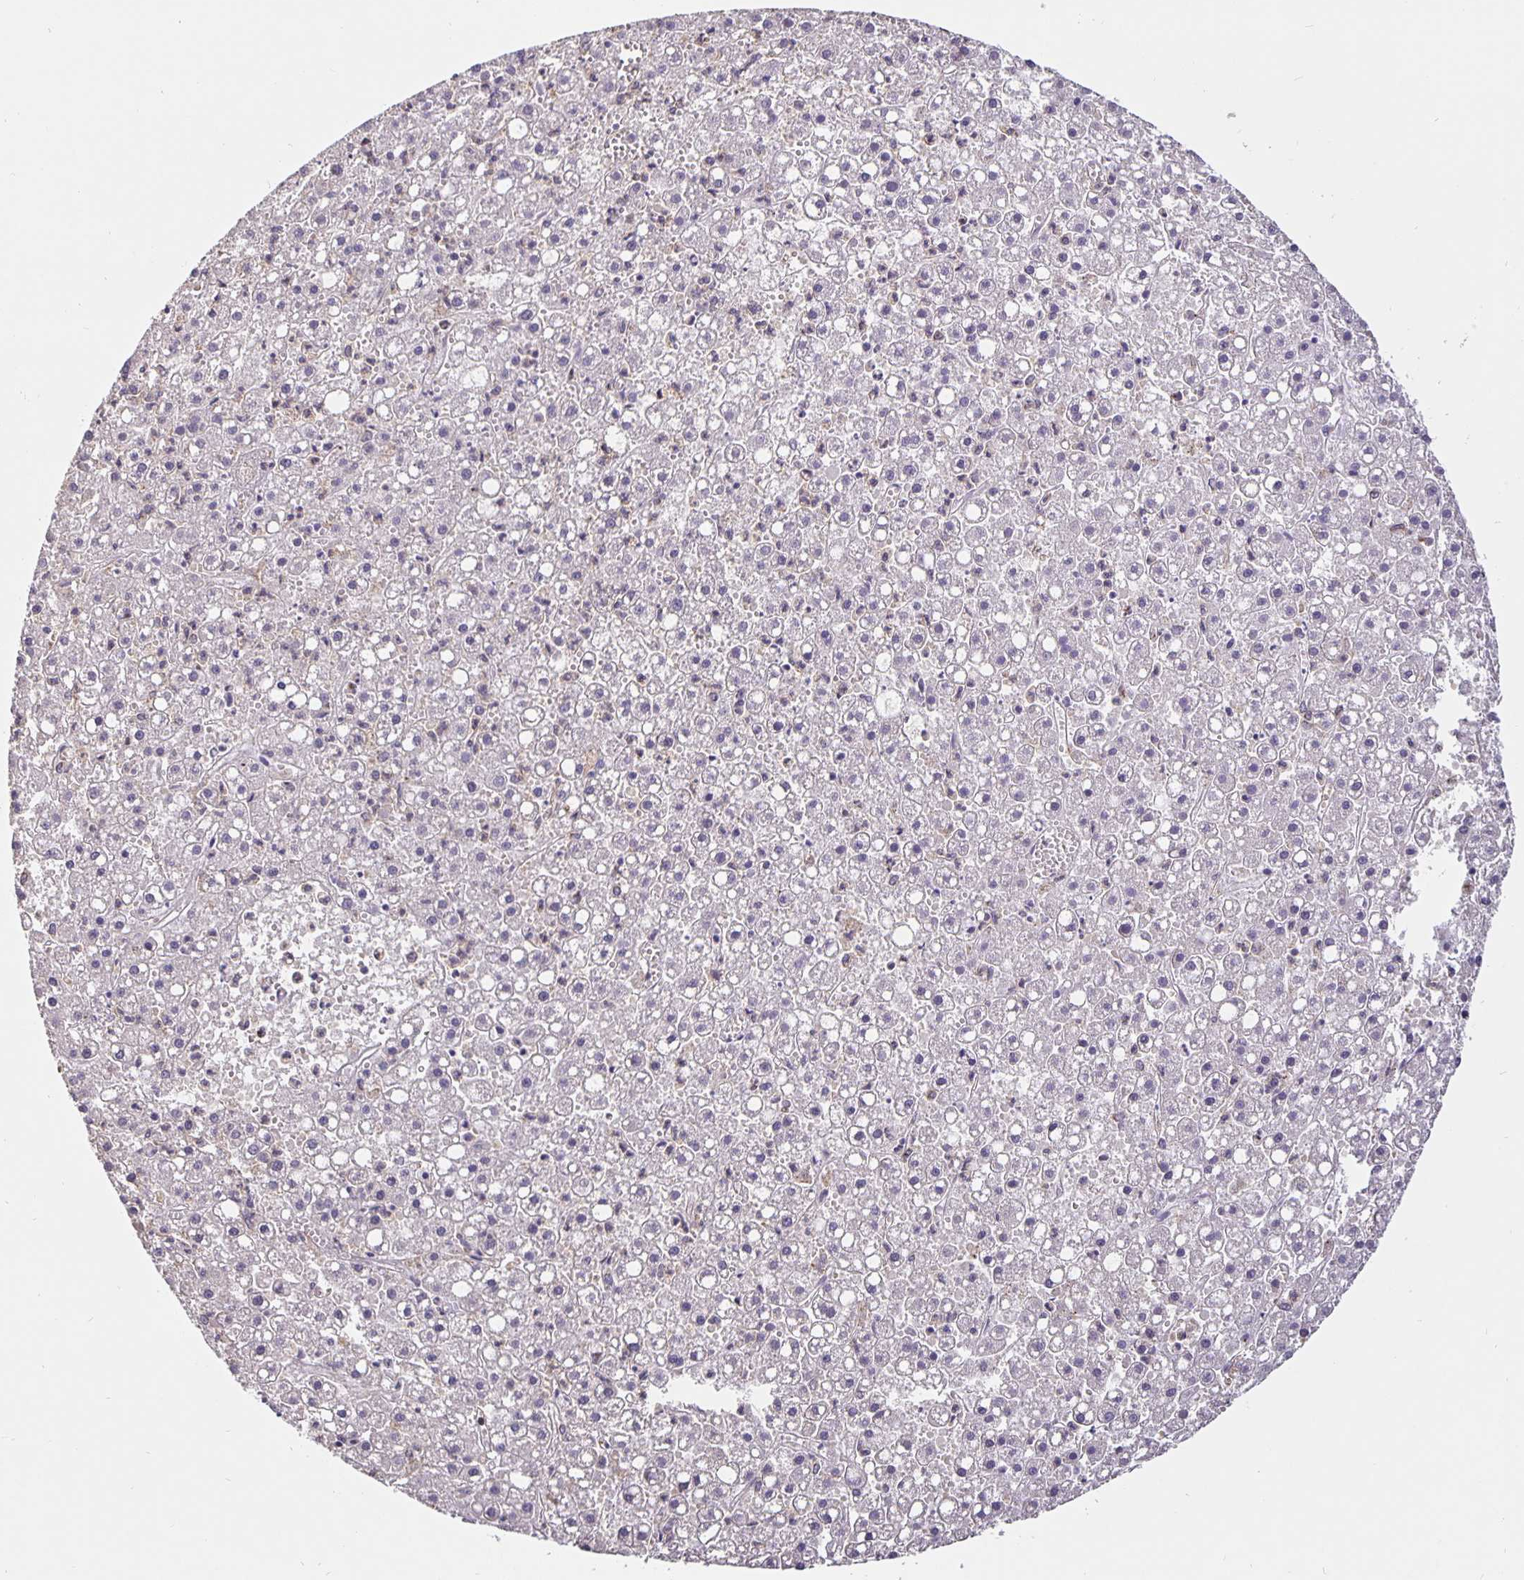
{"staining": {"intensity": "negative", "quantity": "none", "location": "none"}, "tissue": "liver cancer", "cell_type": "Tumor cells", "image_type": "cancer", "snomed": [{"axis": "morphology", "description": "Carcinoma, Hepatocellular, NOS"}, {"axis": "topography", "description": "Liver"}], "caption": "Liver cancer was stained to show a protein in brown. There is no significant positivity in tumor cells.", "gene": "TMEM71", "patient": {"sex": "male", "age": 67}}